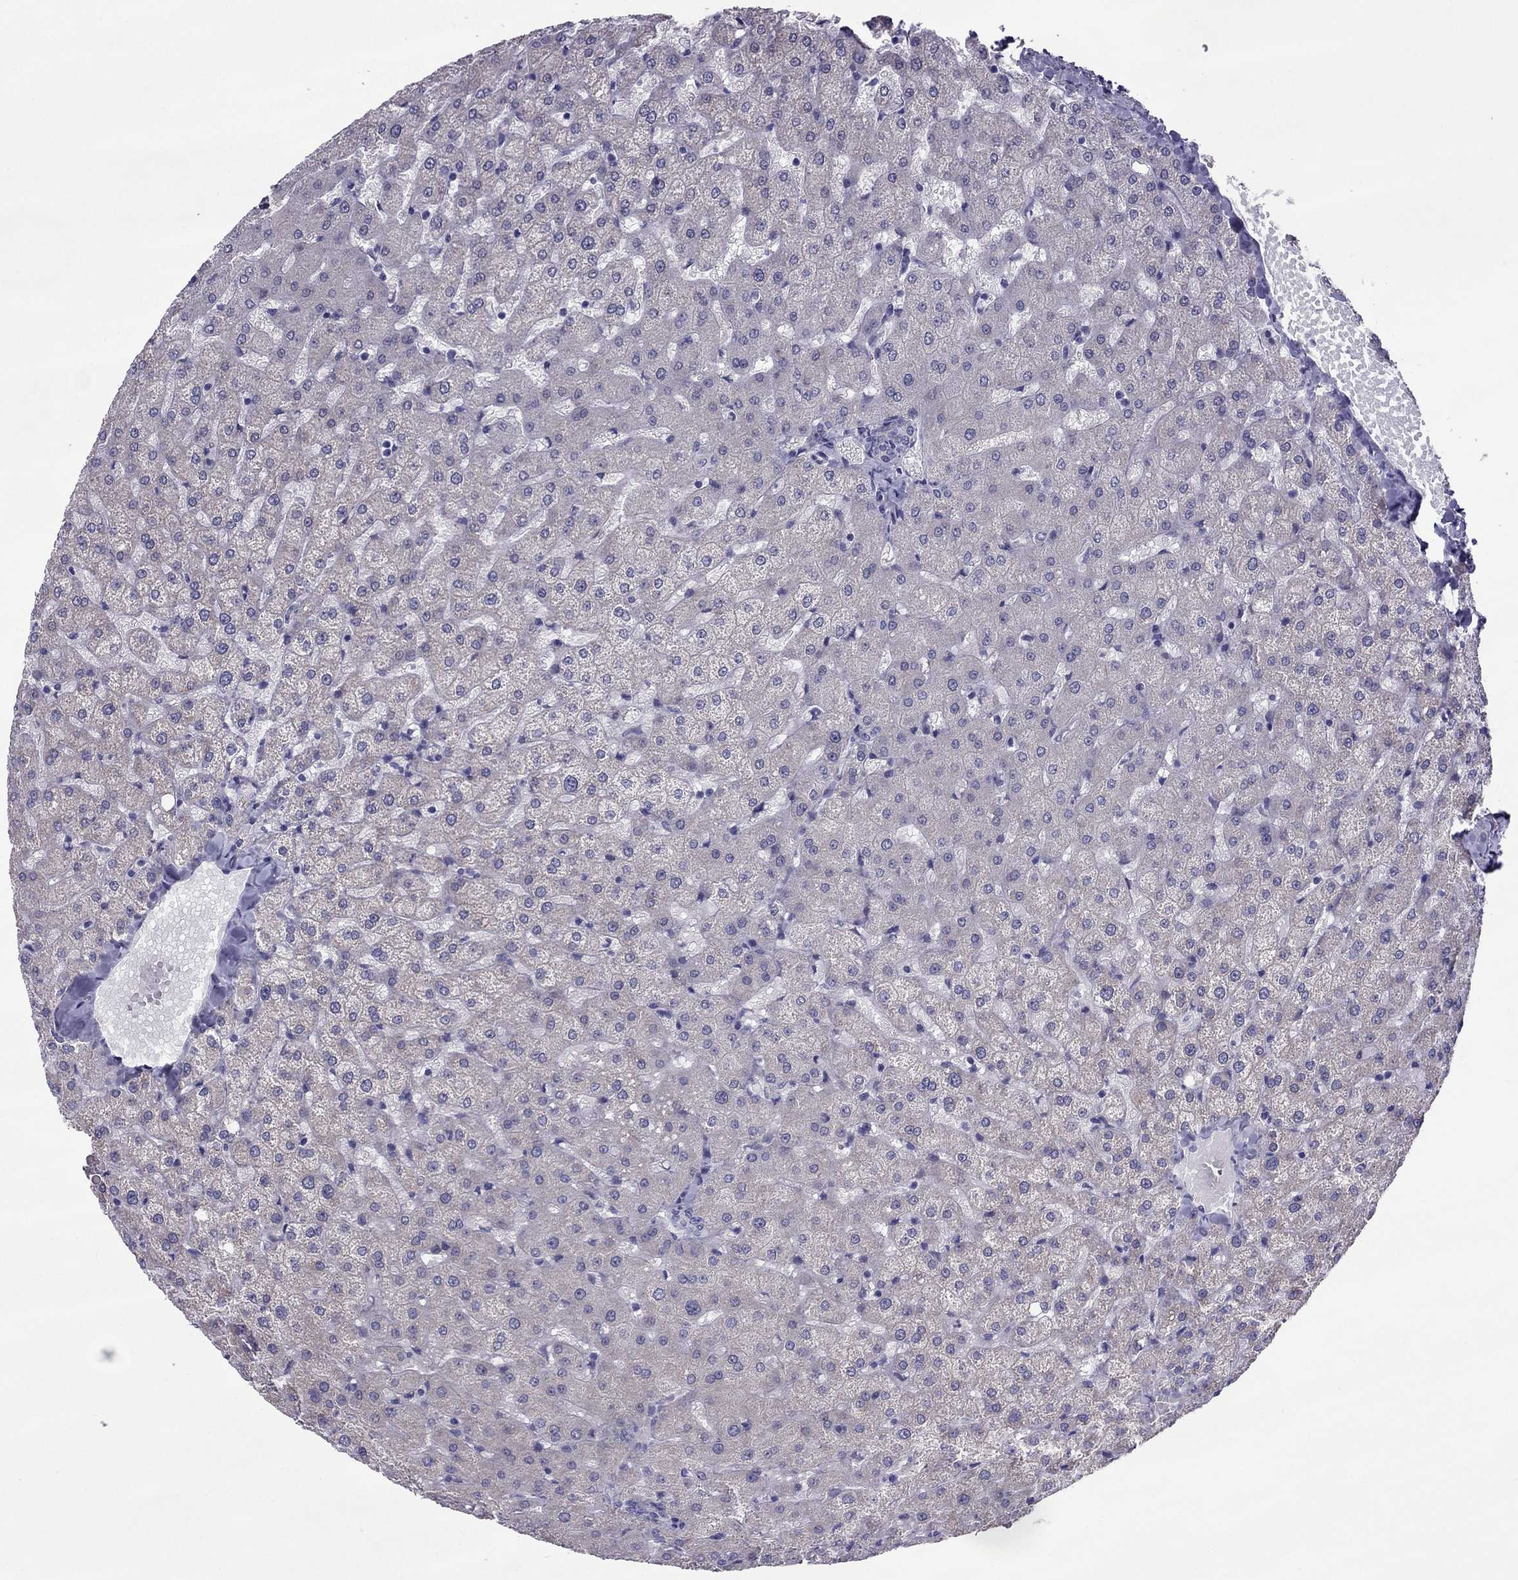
{"staining": {"intensity": "negative", "quantity": "none", "location": "none"}, "tissue": "liver", "cell_type": "Cholangiocytes", "image_type": "normal", "snomed": [{"axis": "morphology", "description": "Normal tissue, NOS"}, {"axis": "topography", "description": "Liver"}], "caption": "Immunohistochemistry image of benign liver: human liver stained with DAB reveals no significant protein staining in cholangiocytes. The staining was performed using DAB (3,3'-diaminobenzidine) to visualize the protein expression in brown, while the nuclei were stained in blue with hematoxylin (Magnification: 20x).", "gene": "MYBPH", "patient": {"sex": "female", "age": 50}}